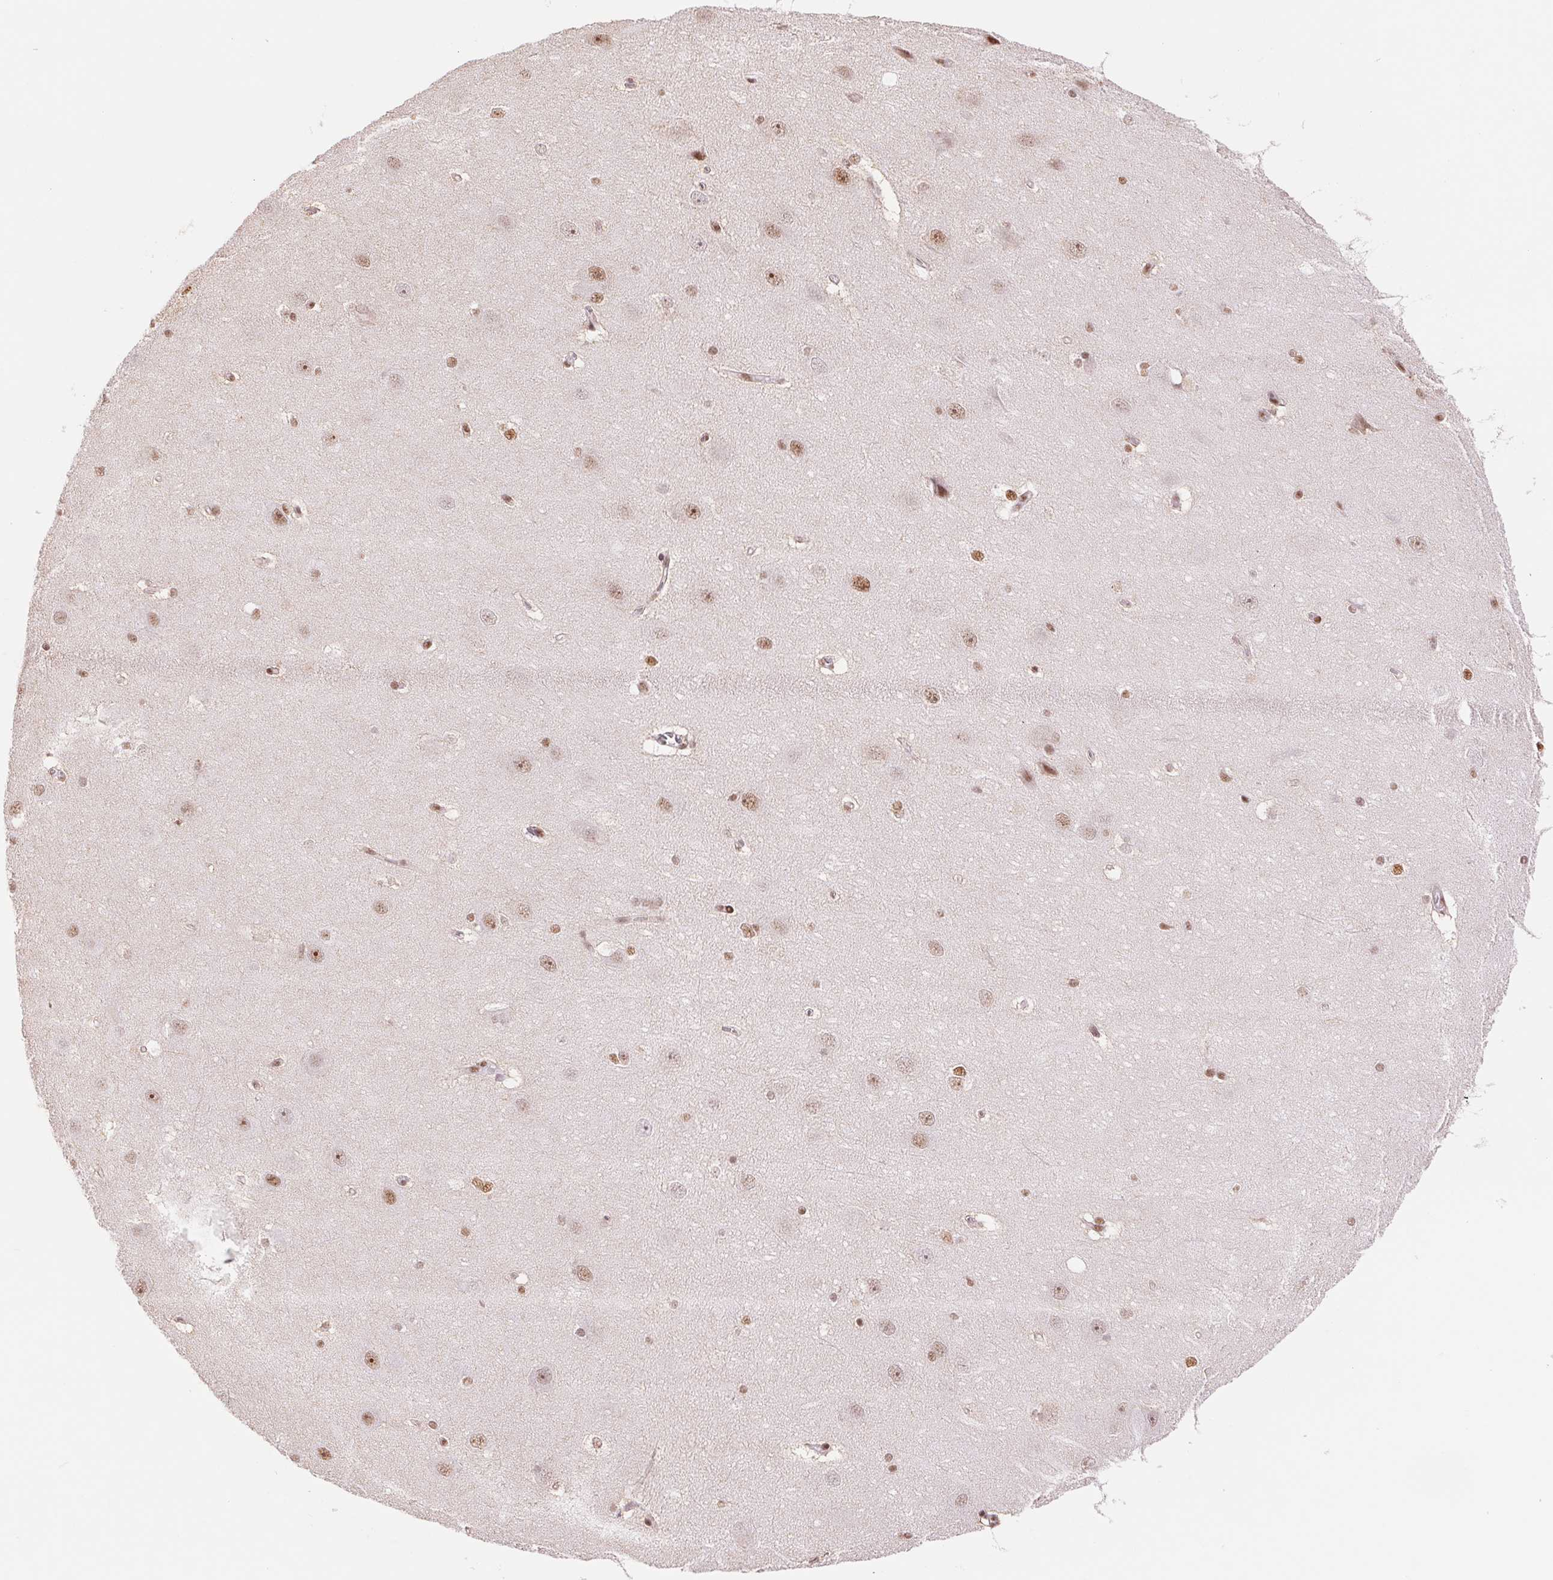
{"staining": {"intensity": "moderate", "quantity": "25%-75%", "location": "nuclear"}, "tissue": "hippocampus", "cell_type": "Glial cells", "image_type": "normal", "snomed": [{"axis": "morphology", "description": "Normal tissue, NOS"}, {"axis": "topography", "description": "Cerebral cortex"}, {"axis": "topography", "description": "Hippocampus"}], "caption": "Hippocampus stained with DAB (3,3'-diaminobenzidine) IHC reveals medium levels of moderate nuclear staining in about 25%-75% of glial cells.", "gene": "SREK1", "patient": {"sex": "female", "age": 19}}